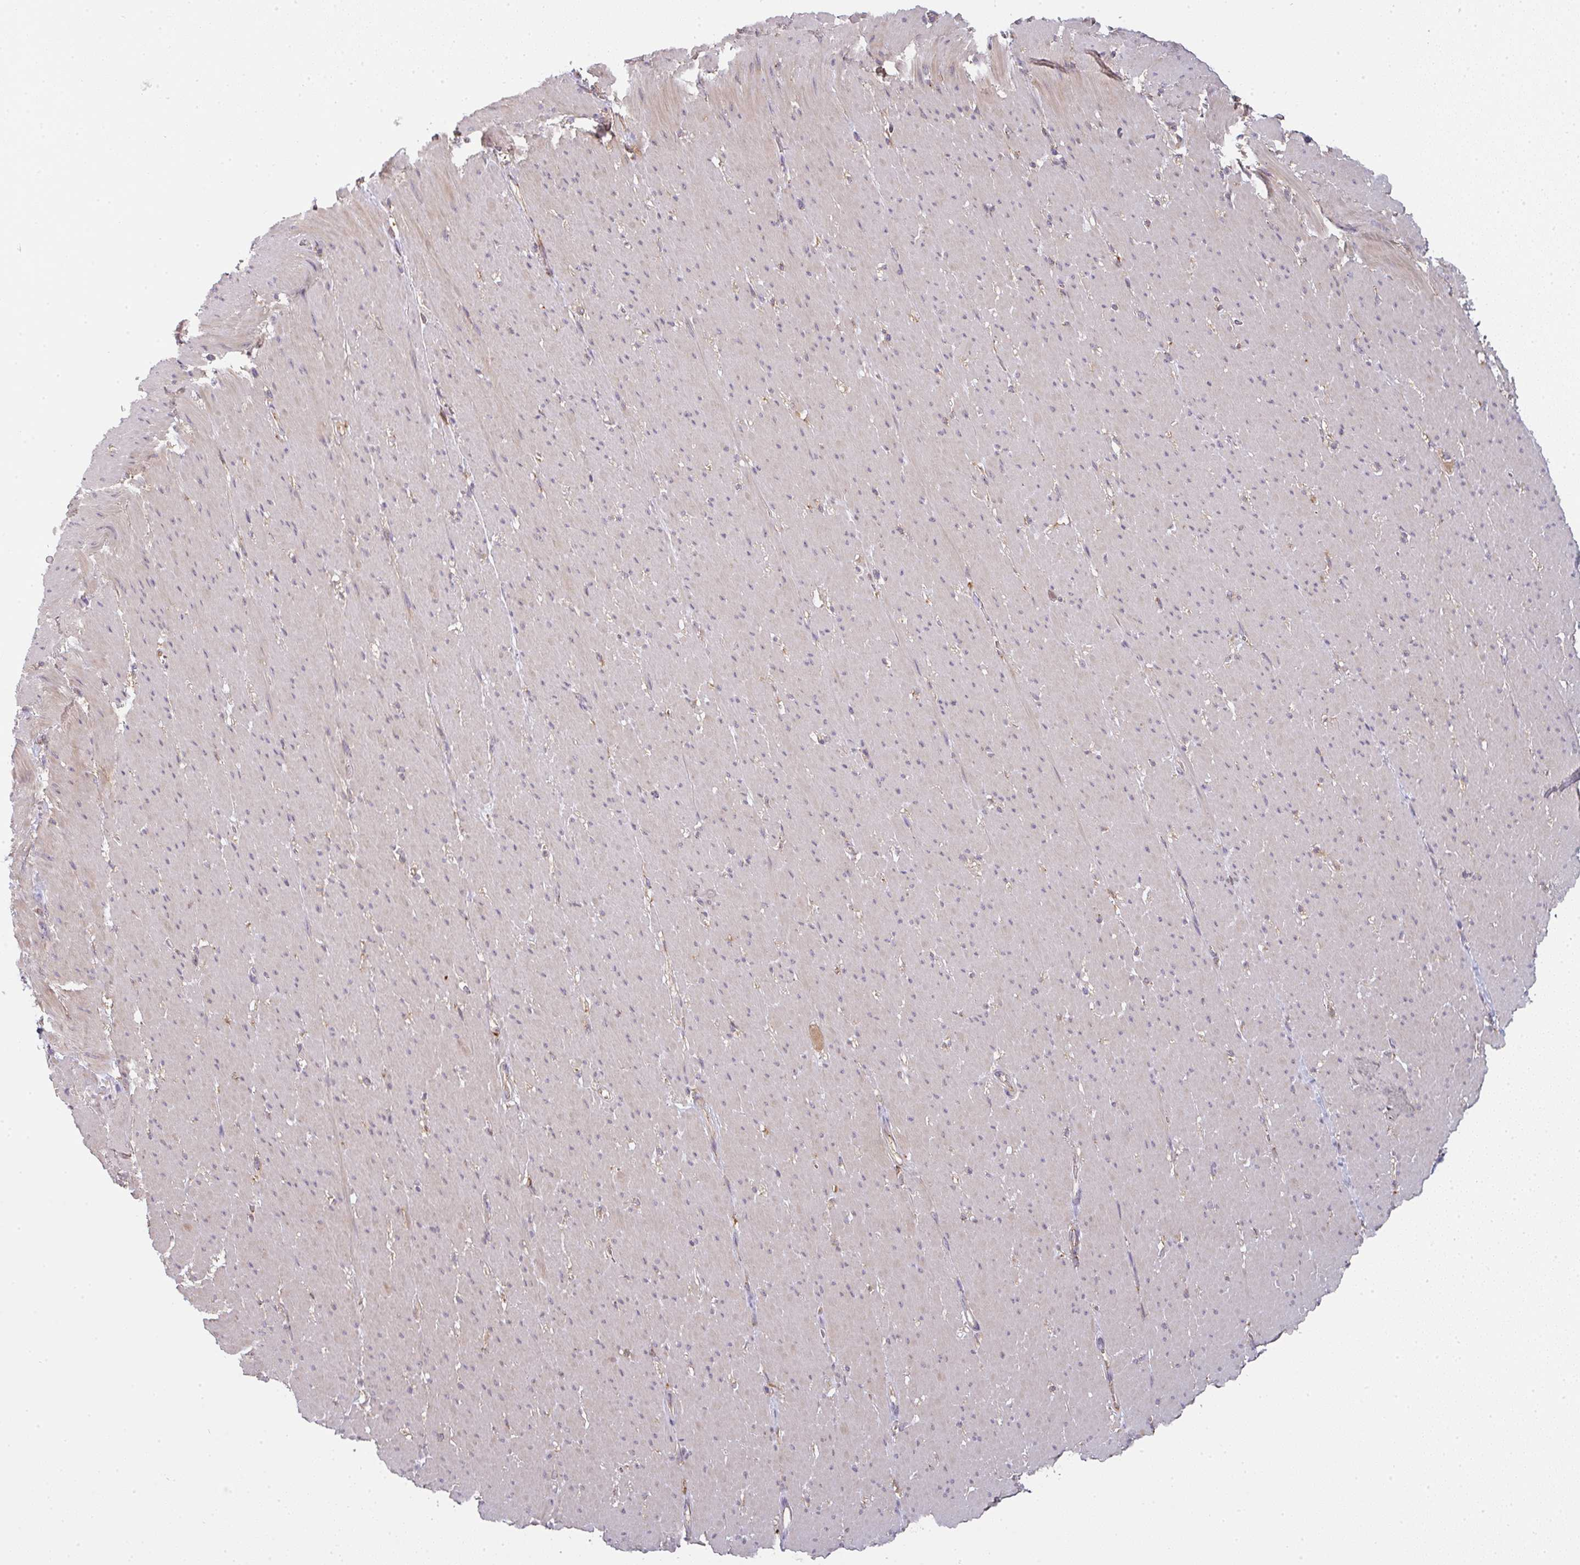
{"staining": {"intensity": "negative", "quantity": "none", "location": "none"}, "tissue": "smooth muscle", "cell_type": "Smooth muscle cells", "image_type": "normal", "snomed": [{"axis": "morphology", "description": "Normal tissue, NOS"}, {"axis": "topography", "description": "Smooth muscle"}, {"axis": "topography", "description": "Rectum"}], "caption": "This photomicrograph is of benign smooth muscle stained with immunohistochemistry (IHC) to label a protein in brown with the nuclei are counter-stained blue. There is no expression in smooth muscle cells.", "gene": "SNX5", "patient": {"sex": "male", "age": 53}}